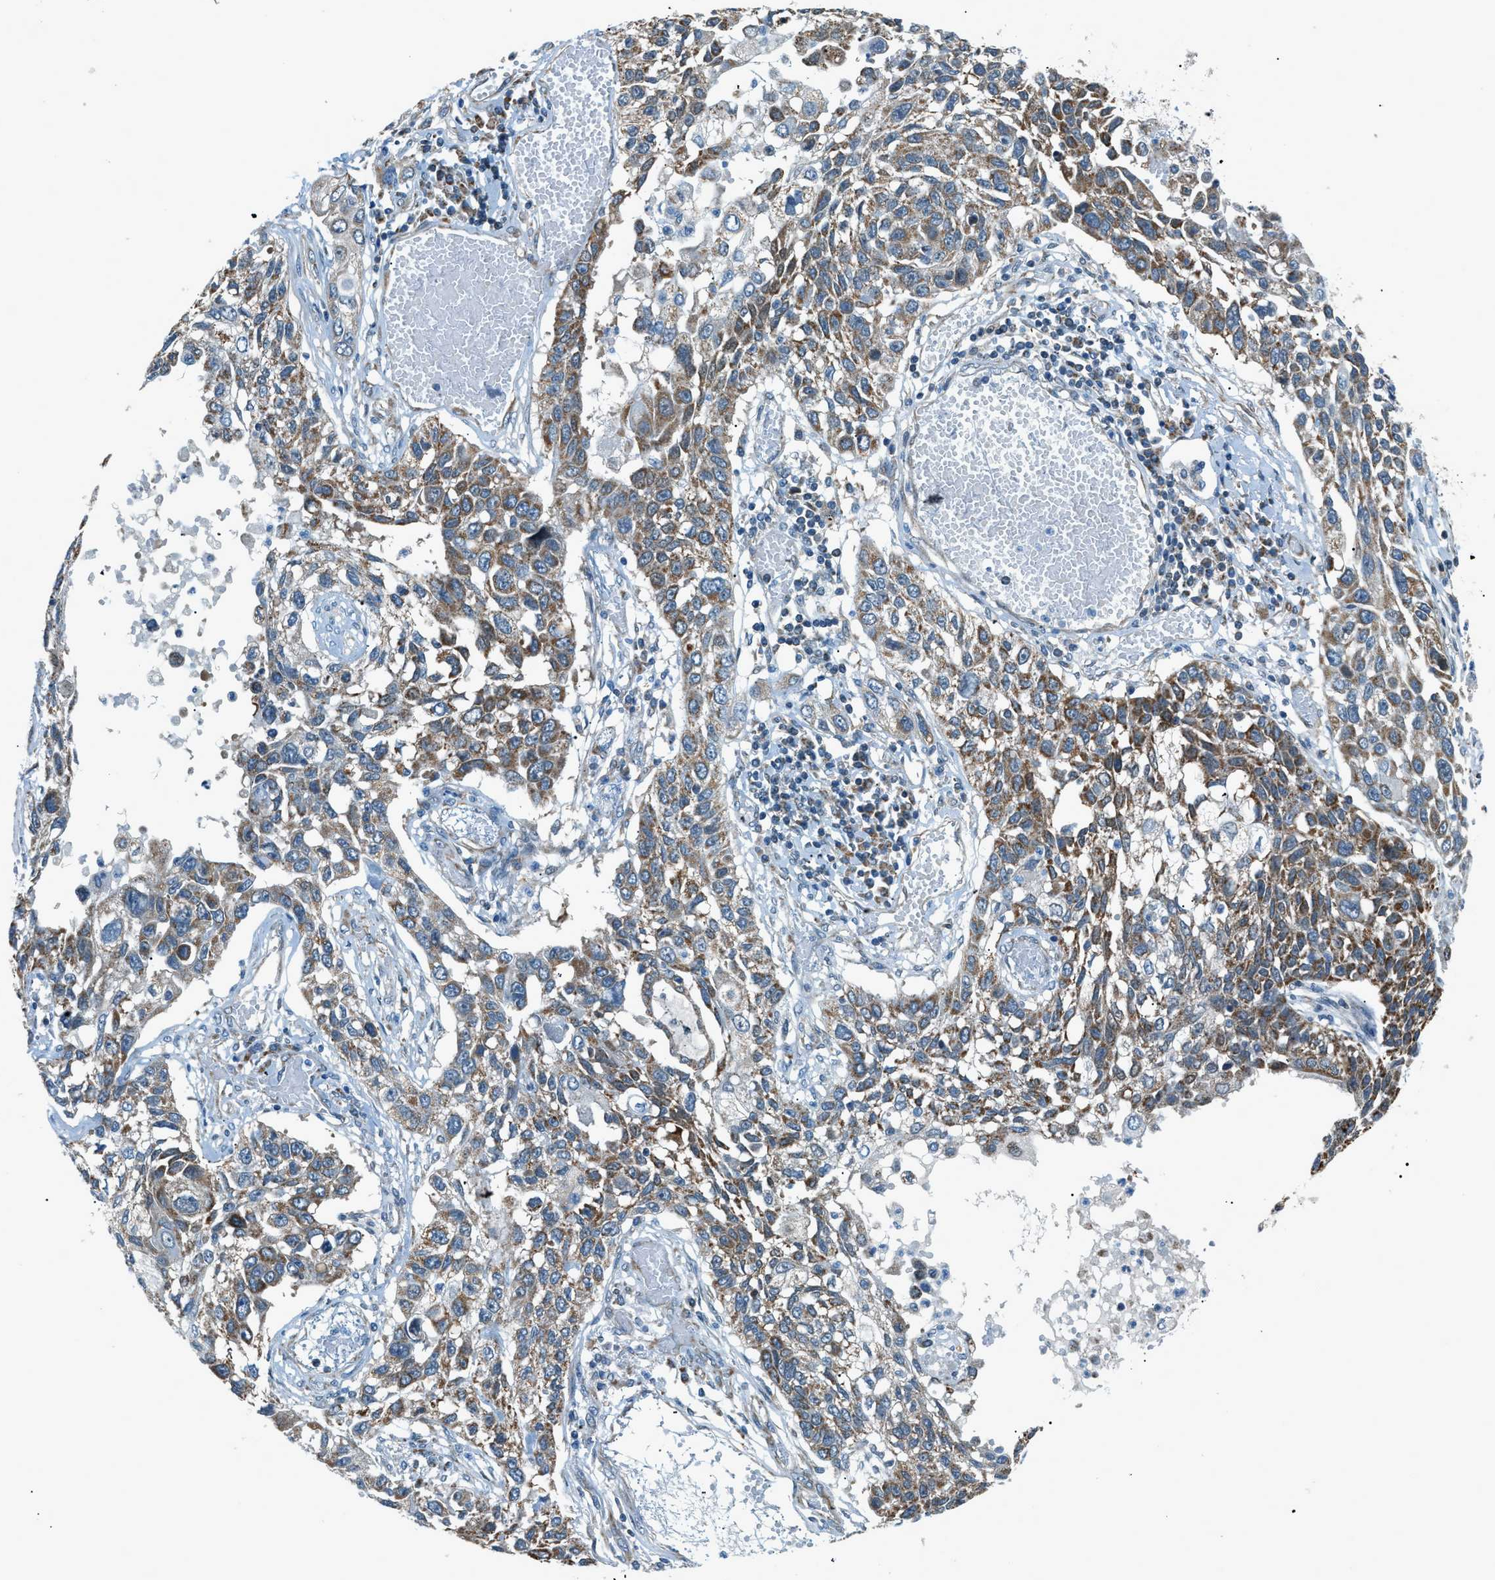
{"staining": {"intensity": "moderate", "quantity": ">75%", "location": "cytoplasmic/membranous"}, "tissue": "lung cancer", "cell_type": "Tumor cells", "image_type": "cancer", "snomed": [{"axis": "morphology", "description": "Squamous cell carcinoma, NOS"}, {"axis": "topography", "description": "Lung"}], "caption": "Lung cancer was stained to show a protein in brown. There is medium levels of moderate cytoplasmic/membranous staining in about >75% of tumor cells. The staining is performed using DAB (3,3'-diaminobenzidine) brown chromogen to label protein expression. The nuclei are counter-stained blue using hematoxylin.", "gene": "PIGG", "patient": {"sex": "male", "age": 71}}